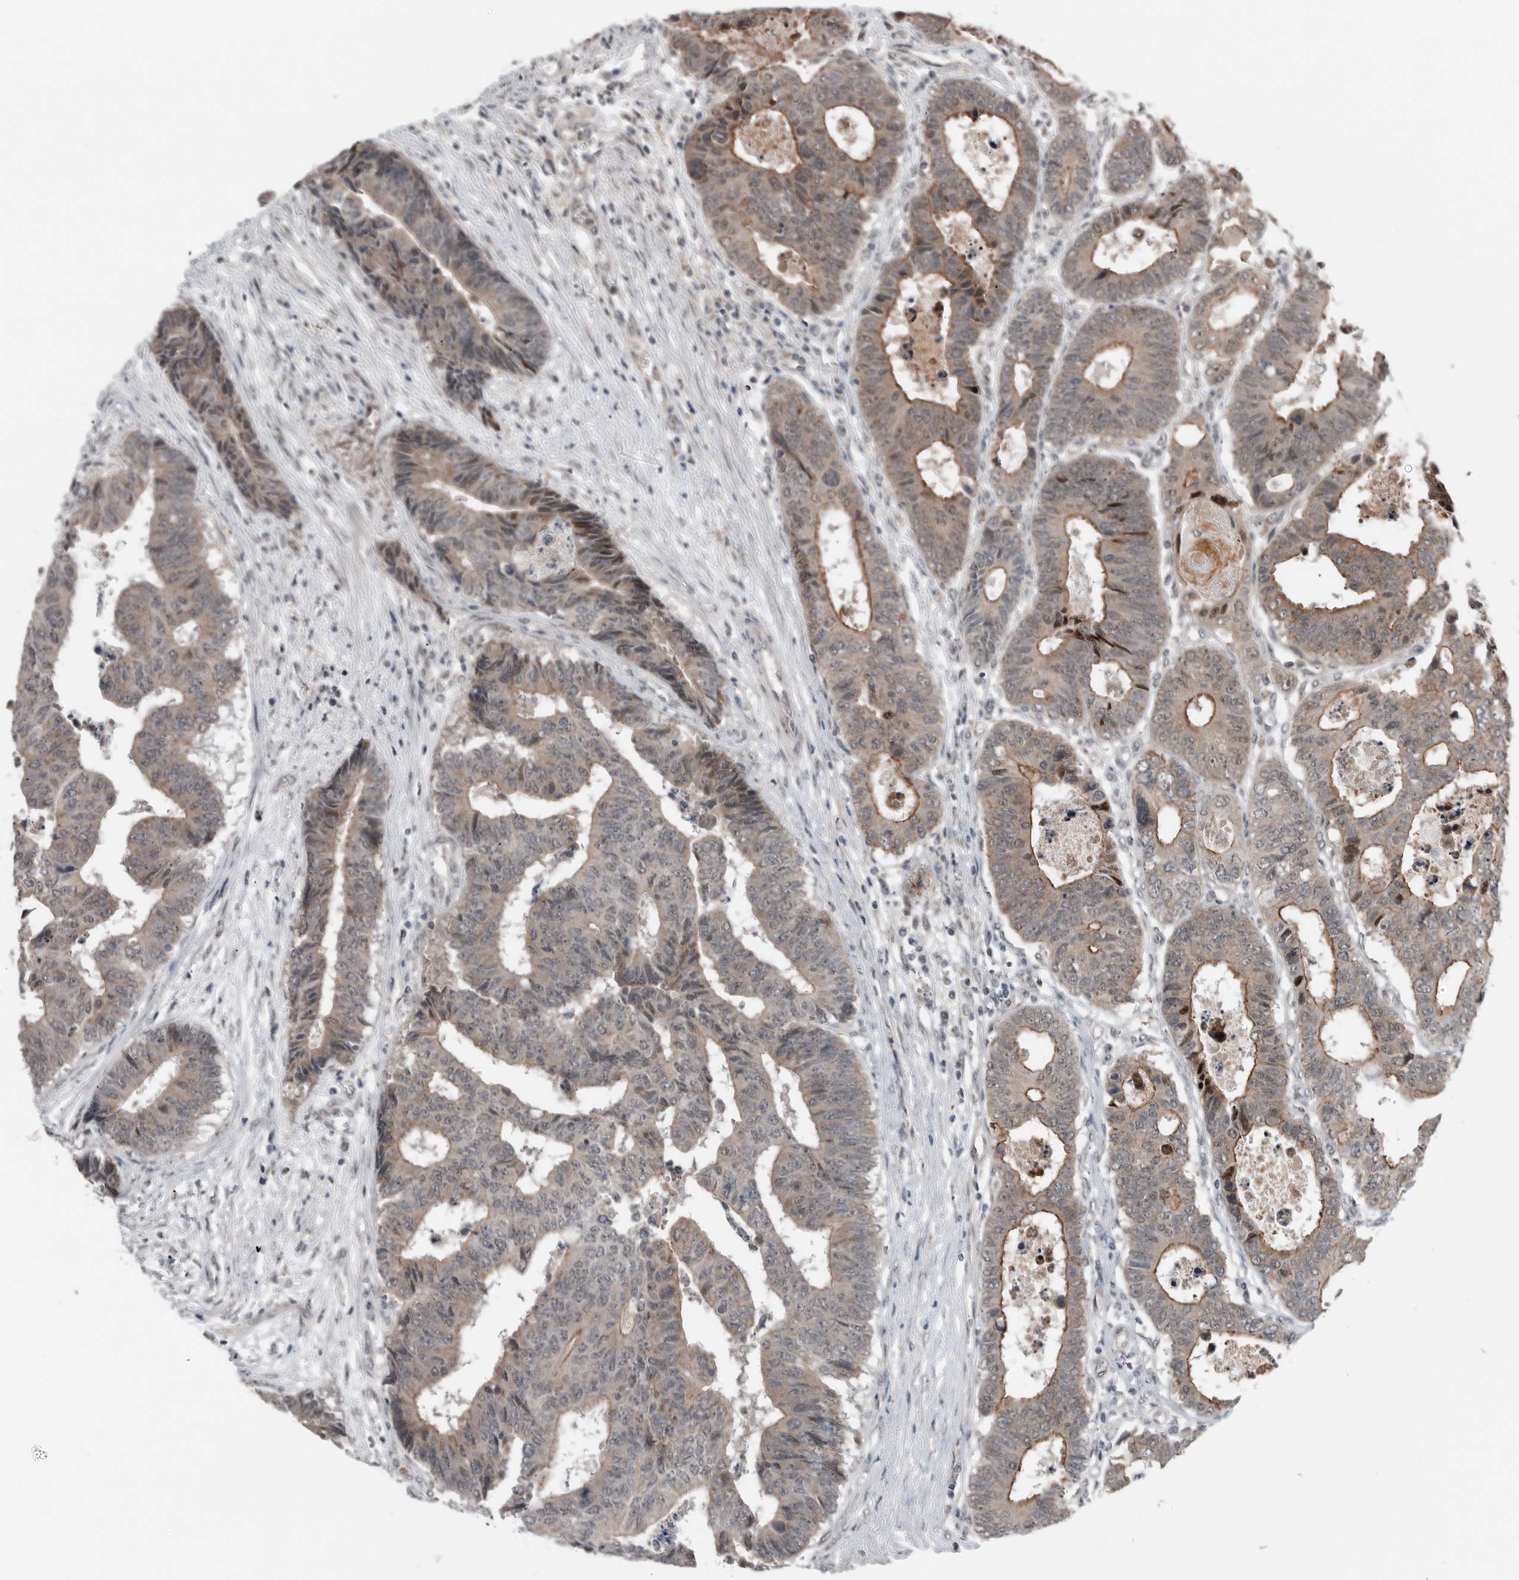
{"staining": {"intensity": "moderate", "quantity": "25%-75%", "location": "cytoplasmic/membranous,nuclear"}, "tissue": "colorectal cancer", "cell_type": "Tumor cells", "image_type": "cancer", "snomed": [{"axis": "morphology", "description": "Adenocarcinoma, NOS"}, {"axis": "topography", "description": "Rectum"}], "caption": "Moderate cytoplasmic/membranous and nuclear staining is identified in about 25%-75% of tumor cells in colorectal cancer.", "gene": "NTAQ1", "patient": {"sex": "male", "age": 84}}